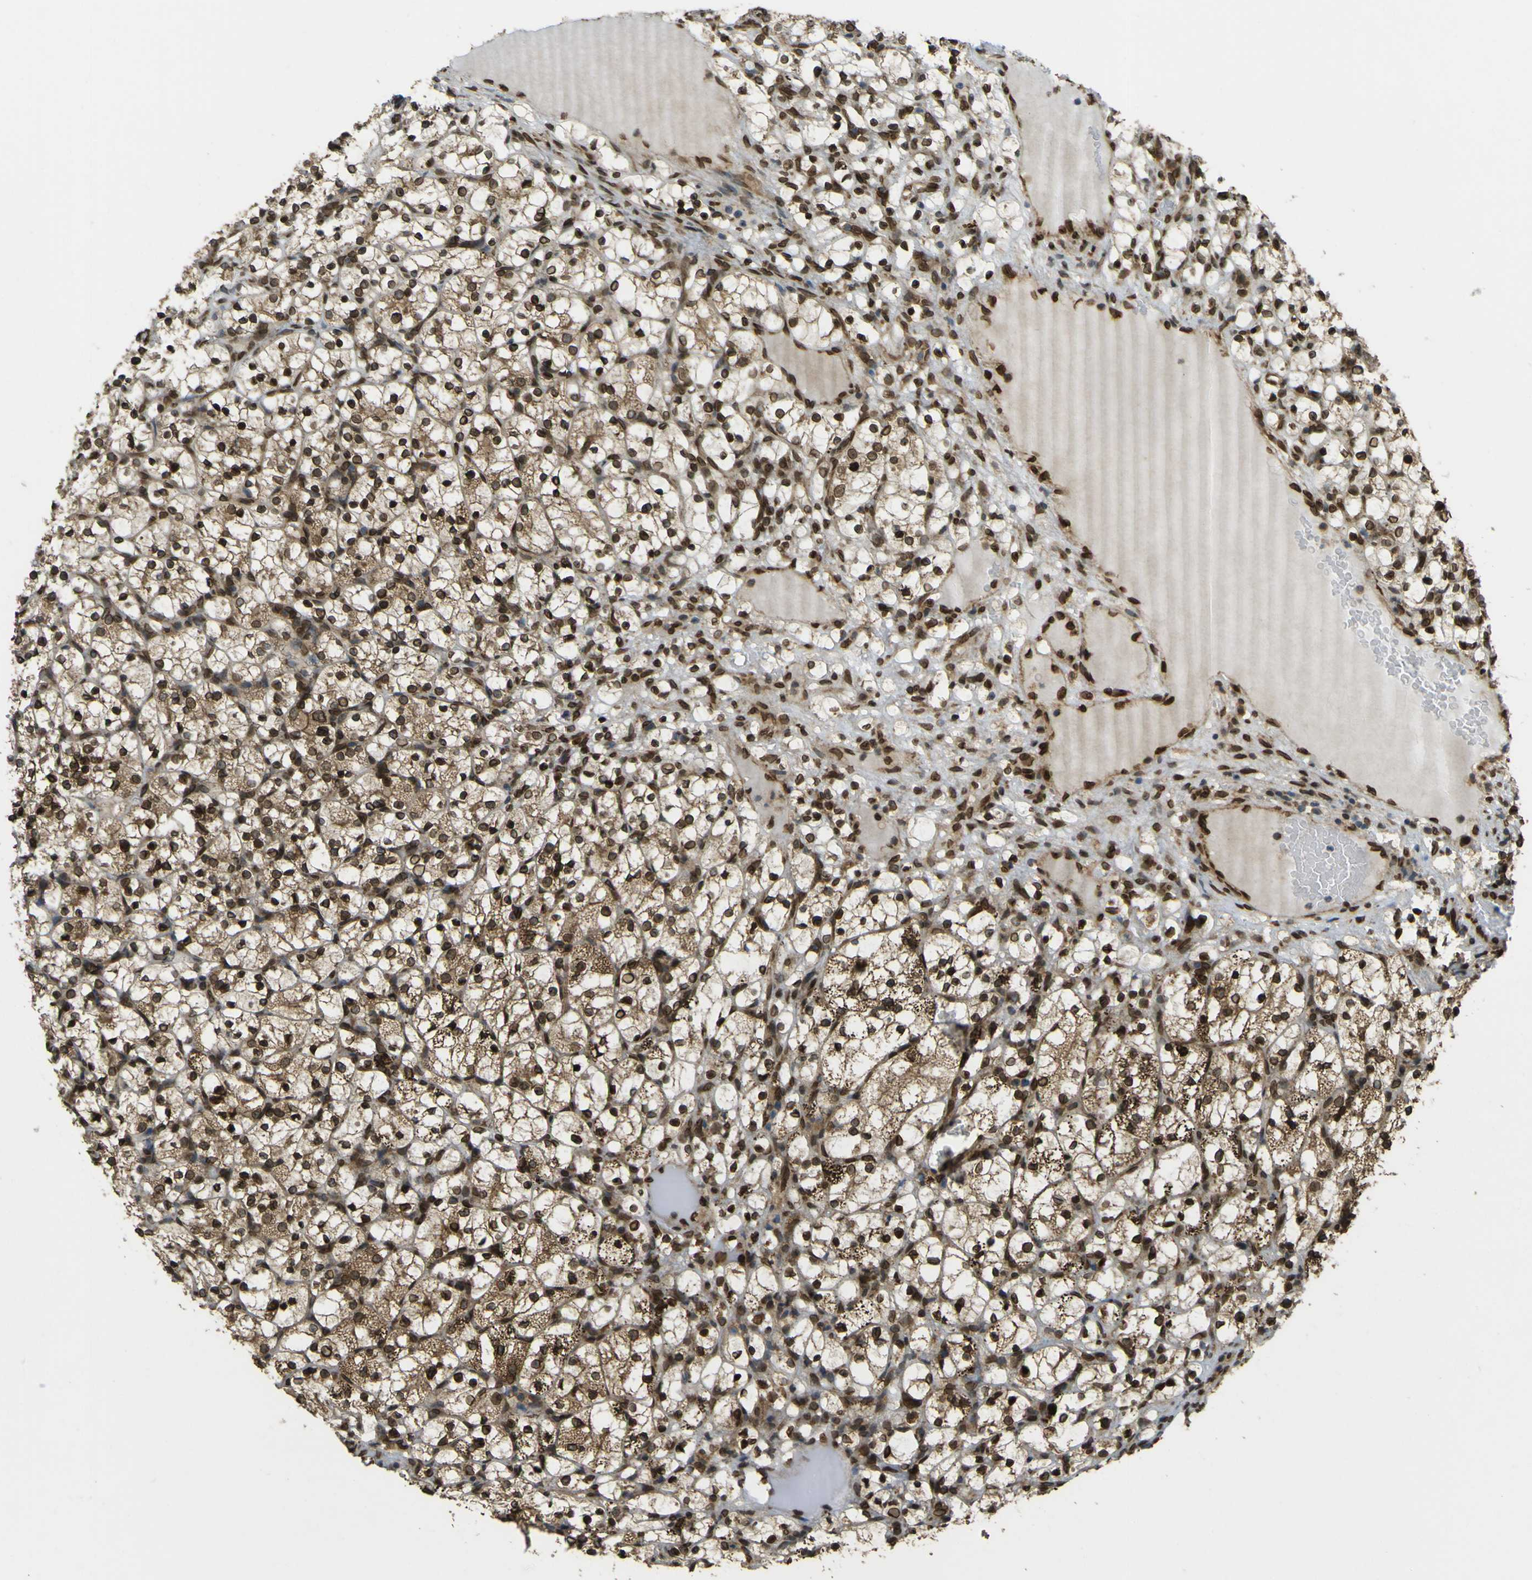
{"staining": {"intensity": "moderate", "quantity": ">75%", "location": "cytoplasmic/membranous,nuclear"}, "tissue": "renal cancer", "cell_type": "Tumor cells", "image_type": "cancer", "snomed": [{"axis": "morphology", "description": "Adenocarcinoma, NOS"}, {"axis": "topography", "description": "Kidney"}], "caption": "Moderate cytoplasmic/membranous and nuclear expression for a protein is appreciated in about >75% of tumor cells of renal adenocarcinoma using immunohistochemistry (IHC).", "gene": "GALNT1", "patient": {"sex": "female", "age": 69}}